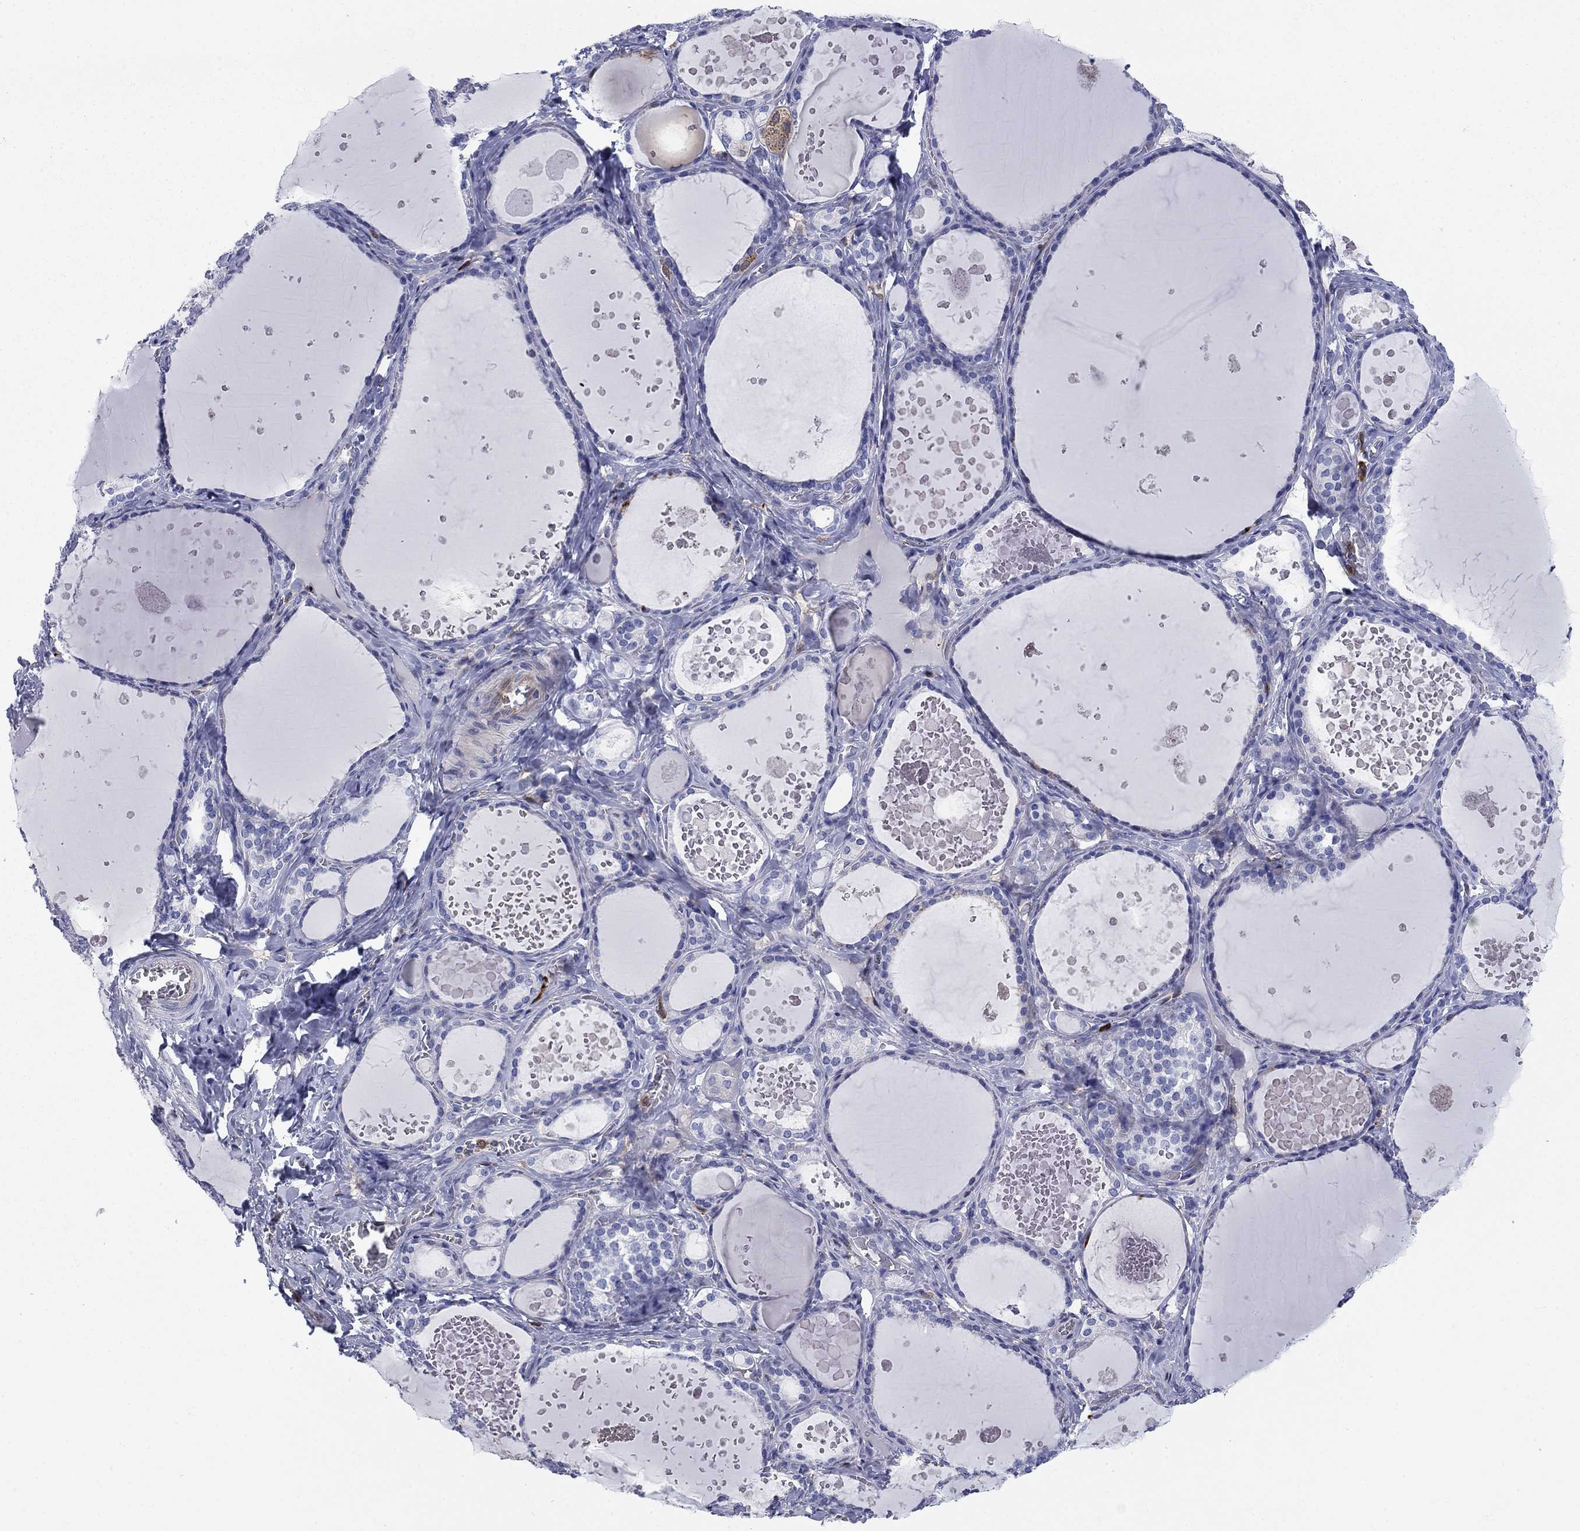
{"staining": {"intensity": "negative", "quantity": "none", "location": "none"}, "tissue": "thyroid gland", "cell_type": "Glandular cells", "image_type": "normal", "snomed": [{"axis": "morphology", "description": "Normal tissue, NOS"}, {"axis": "topography", "description": "Thyroid gland"}], "caption": "An image of thyroid gland stained for a protein reveals no brown staining in glandular cells. (DAB immunohistochemistry, high magnification).", "gene": "STMN1", "patient": {"sex": "female", "age": 56}}